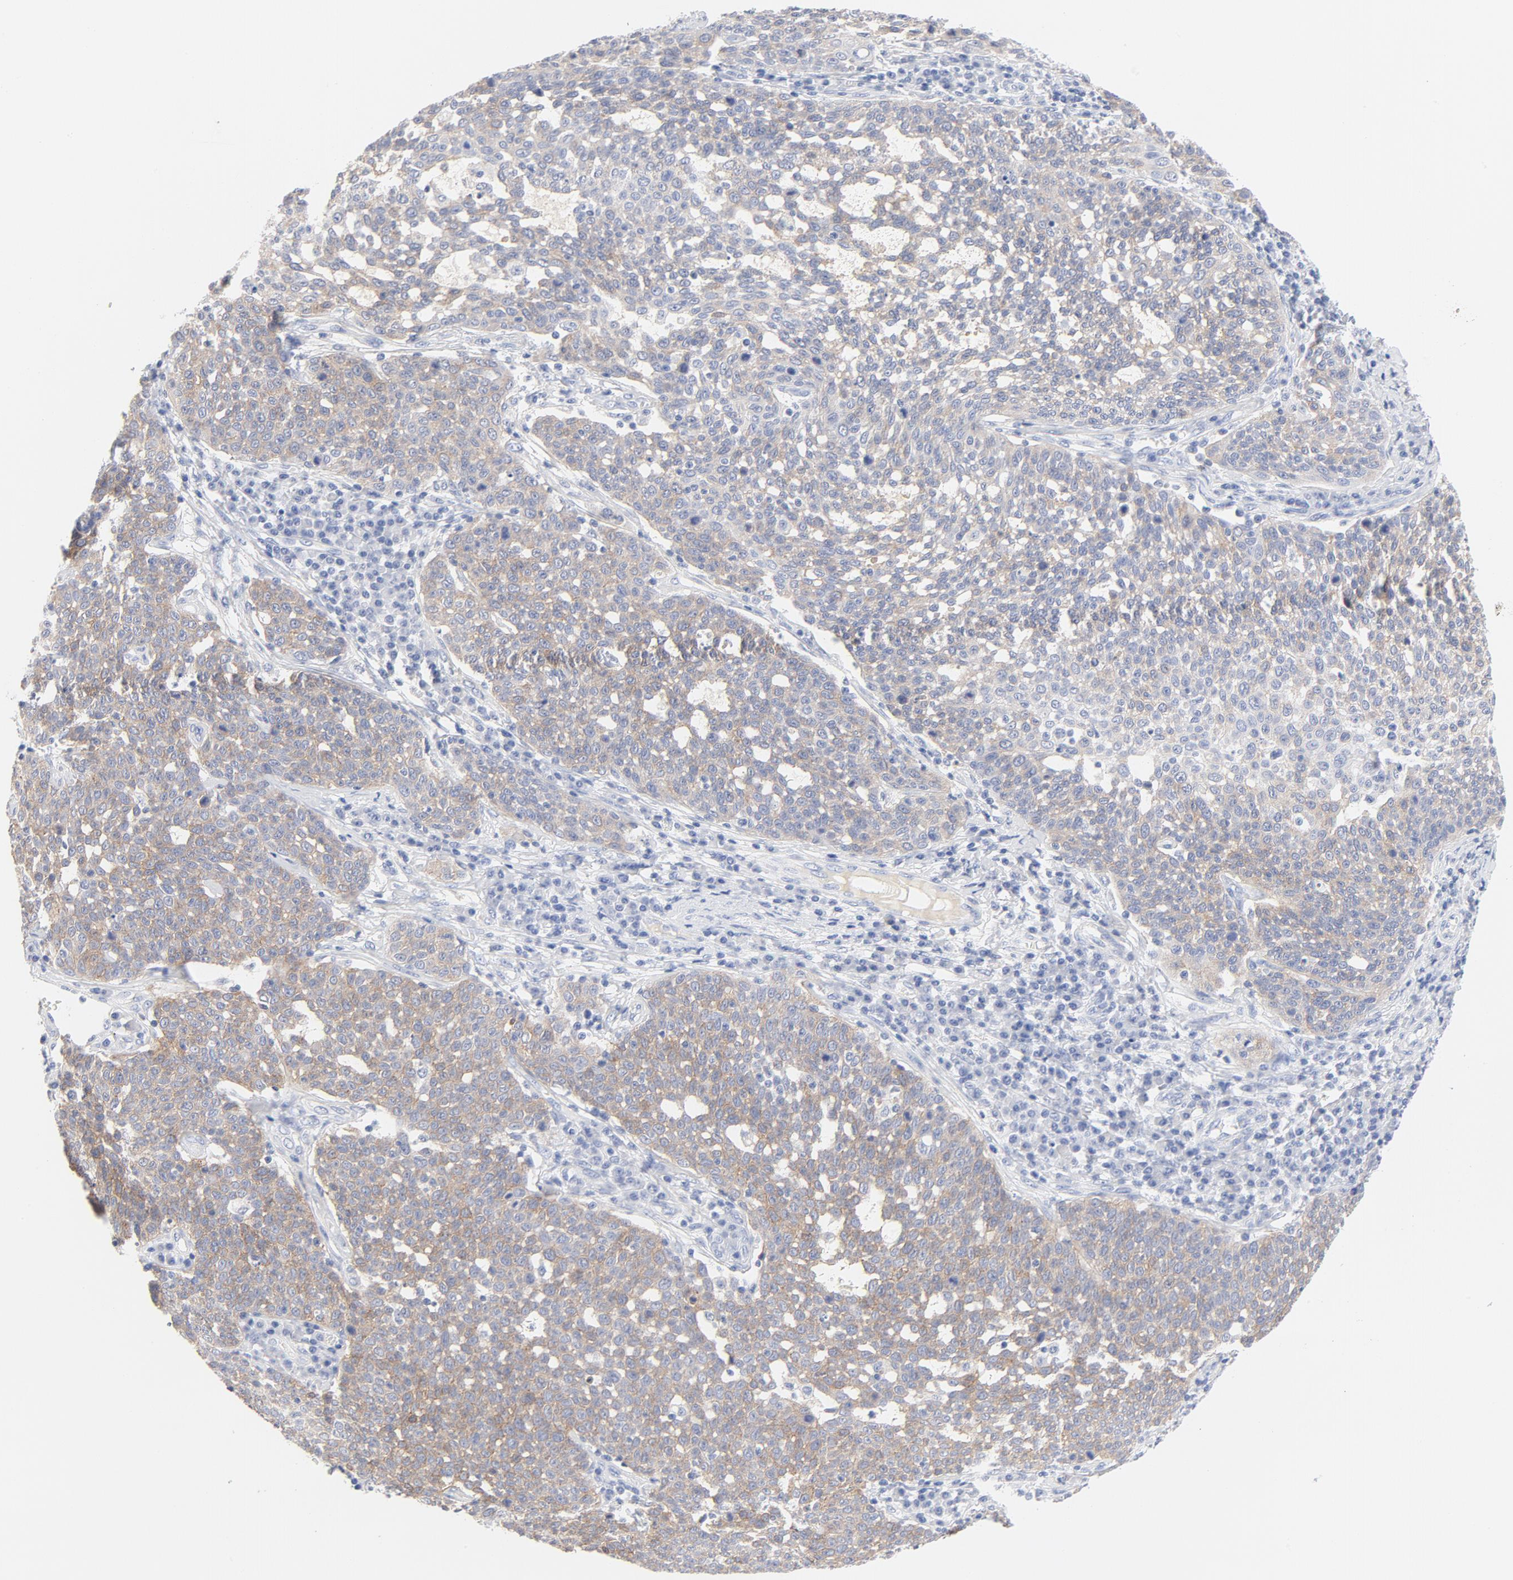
{"staining": {"intensity": "moderate", "quantity": ">75%", "location": "cytoplasmic/membranous"}, "tissue": "cervical cancer", "cell_type": "Tumor cells", "image_type": "cancer", "snomed": [{"axis": "morphology", "description": "Squamous cell carcinoma, NOS"}, {"axis": "topography", "description": "Cervix"}], "caption": "A brown stain highlights moderate cytoplasmic/membranous staining of a protein in human squamous cell carcinoma (cervical) tumor cells.", "gene": "FGFR3", "patient": {"sex": "female", "age": 34}}